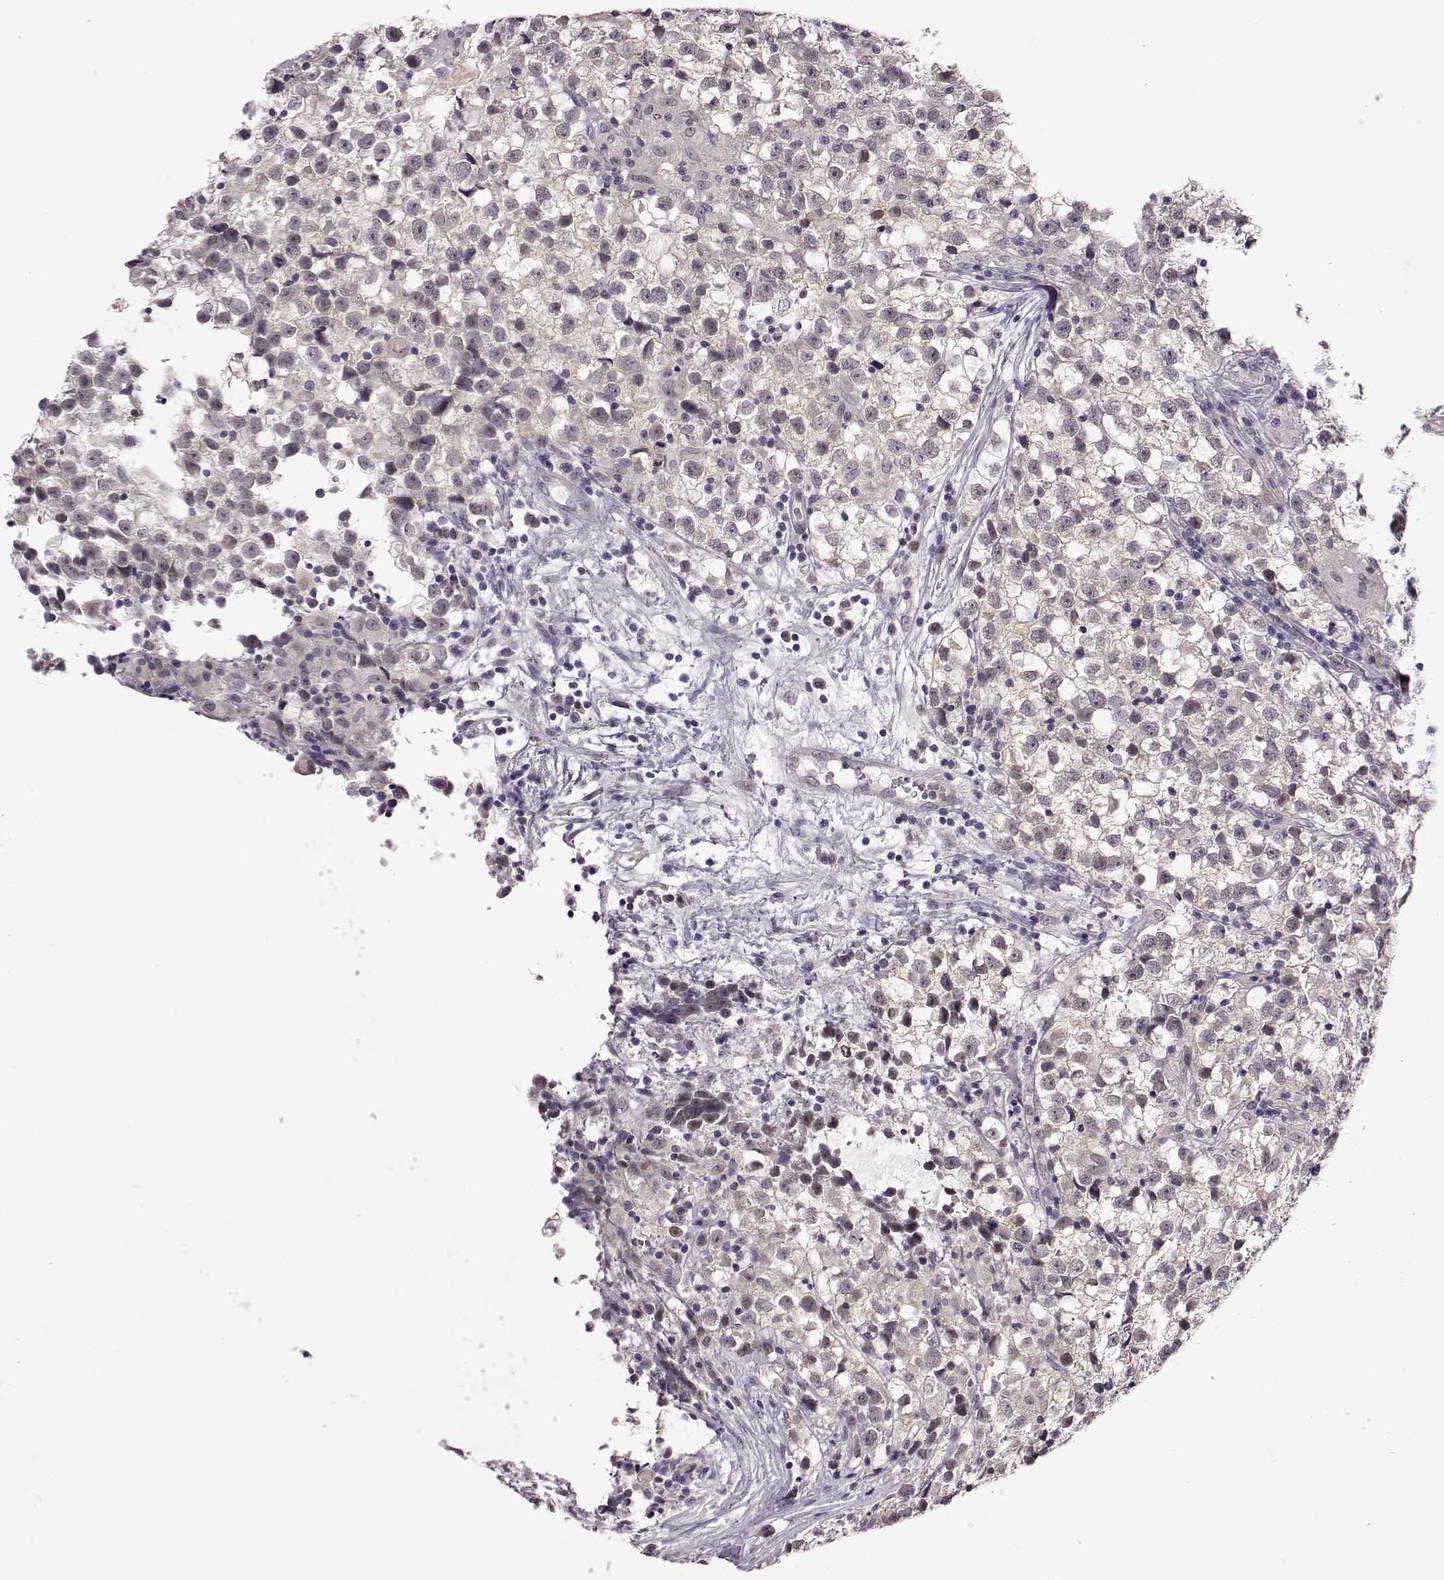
{"staining": {"intensity": "weak", "quantity": "<25%", "location": "cytoplasmic/membranous"}, "tissue": "testis cancer", "cell_type": "Tumor cells", "image_type": "cancer", "snomed": [{"axis": "morphology", "description": "Seminoma, NOS"}, {"axis": "topography", "description": "Testis"}], "caption": "Immunohistochemistry (IHC) of testis cancer (seminoma) demonstrates no positivity in tumor cells.", "gene": "C10orf62", "patient": {"sex": "male", "age": 31}}